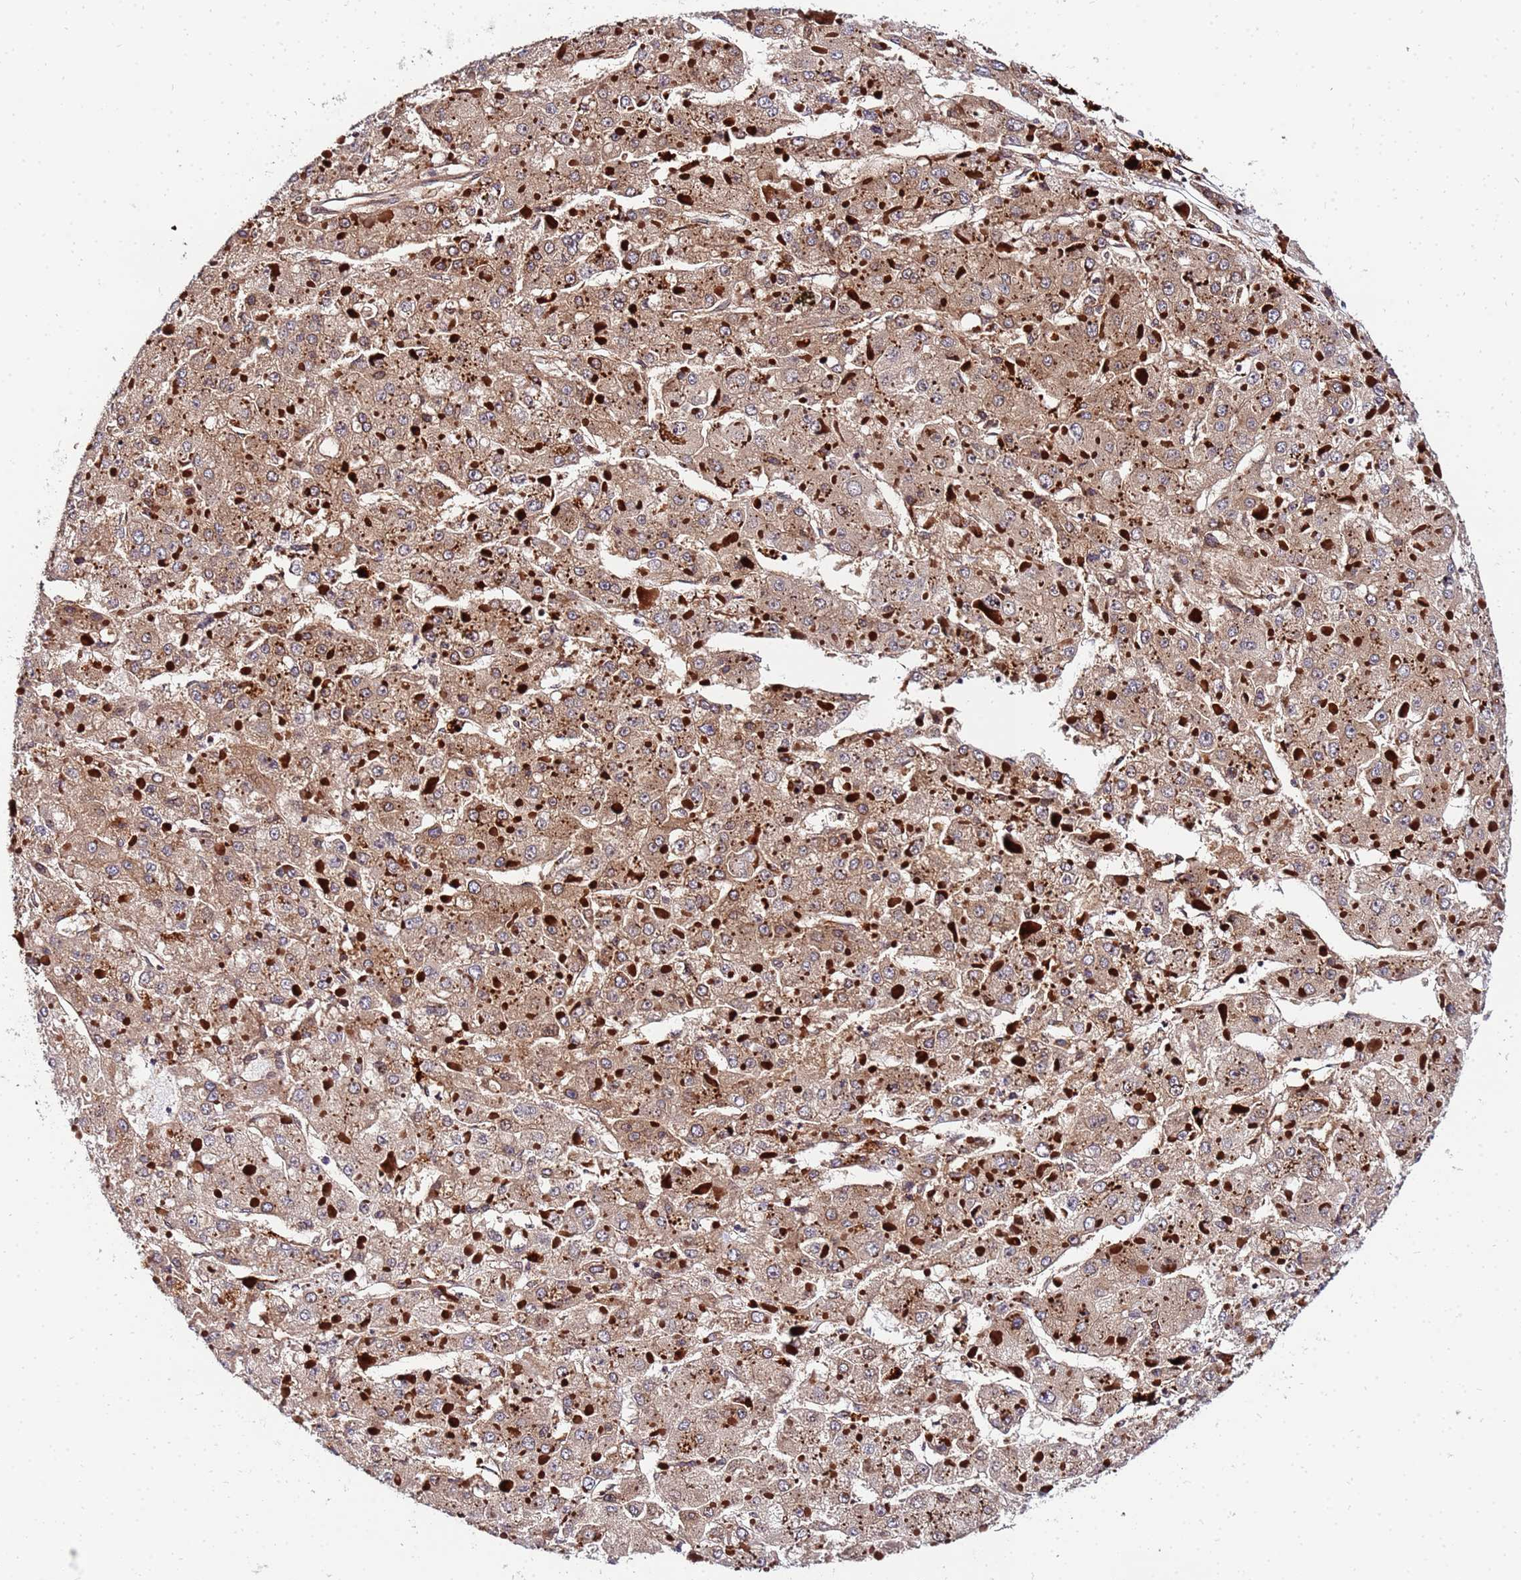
{"staining": {"intensity": "moderate", "quantity": ">75%", "location": "cytoplasmic/membranous"}, "tissue": "liver cancer", "cell_type": "Tumor cells", "image_type": "cancer", "snomed": [{"axis": "morphology", "description": "Carcinoma, Hepatocellular, NOS"}, {"axis": "topography", "description": "Liver"}], "caption": "Human liver cancer stained for a protein (brown) demonstrates moderate cytoplasmic/membranous positive expression in about >75% of tumor cells.", "gene": "UNC93B1", "patient": {"sex": "female", "age": 73}}